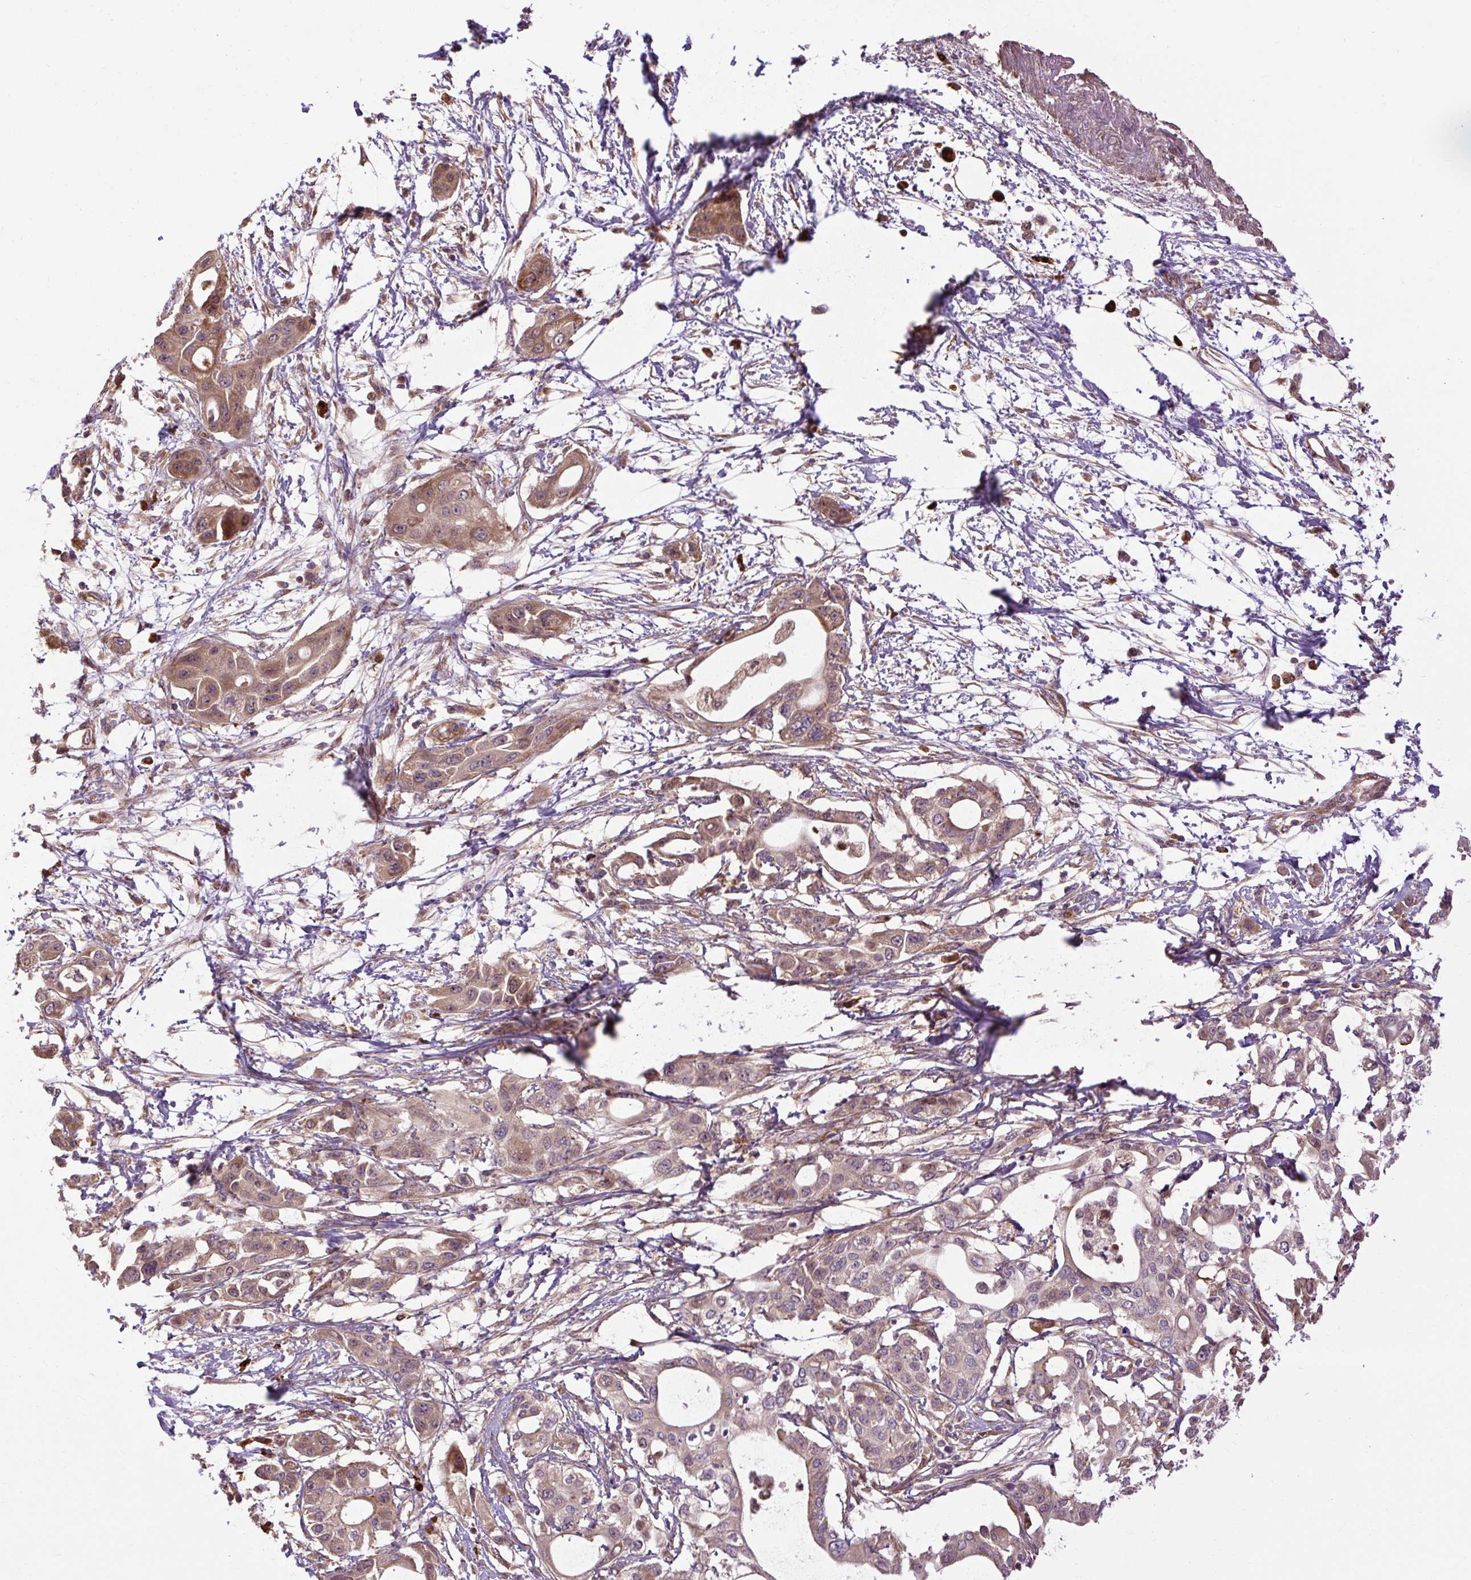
{"staining": {"intensity": "moderate", "quantity": ">75%", "location": "cytoplasmic/membranous"}, "tissue": "pancreatic cancer", "cell_type": "Tumor cells", "image_type": "cancer", "snomed": [{"axis": "morphology", "description": "Adenocarcinoma, NOS"}, {"axis": "topography", "description": "Pancreas"}], "caption": "Human pancreatic adenocarcinoma stained with a brown dye displays moderate cytoplasmic/membranous positive expression in about >75% of tumor cells.", "gene": "FLRT1", "patient": {"sex": "male", "age": 68}}